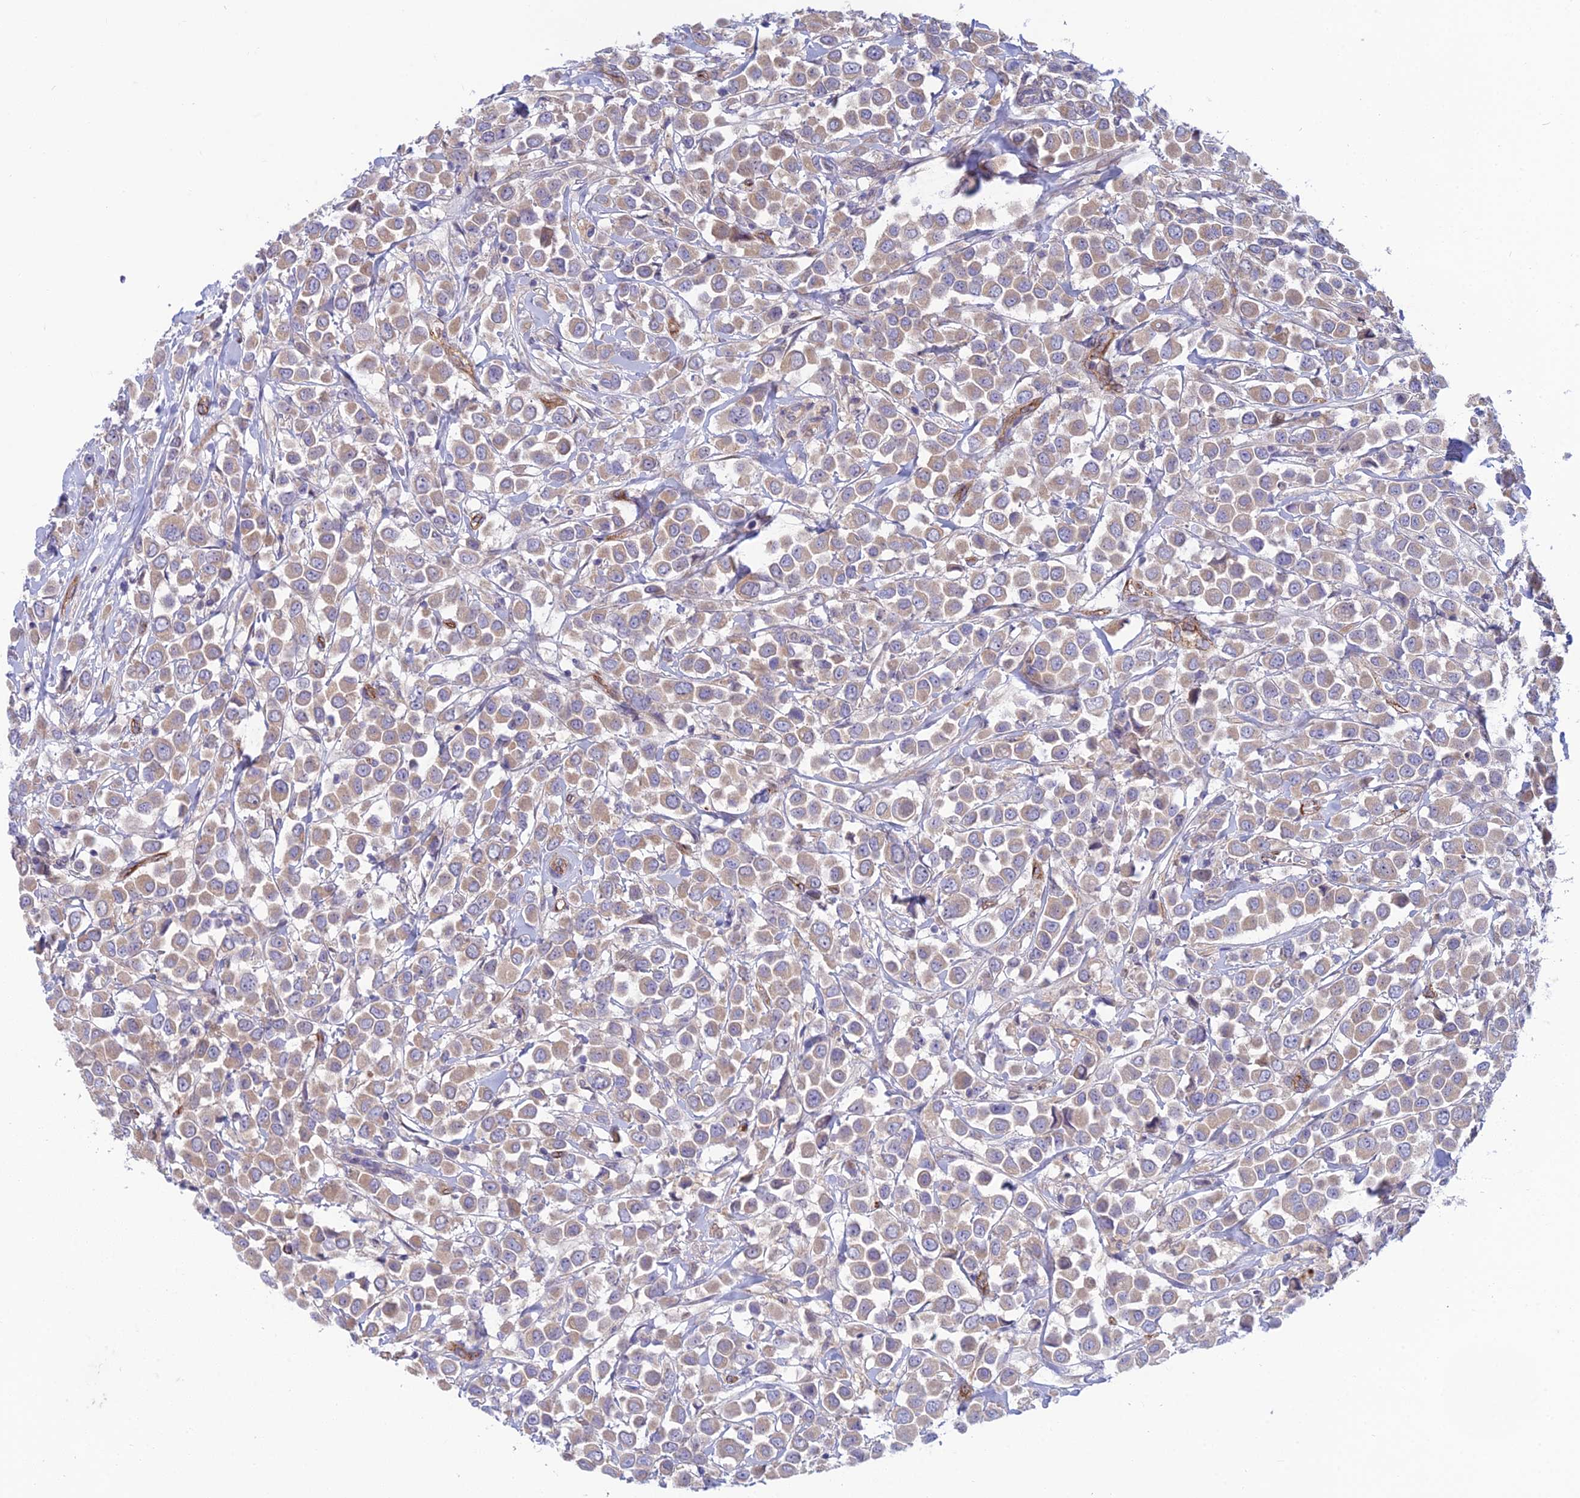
{"staining": {"intensity": "weak", "quantity": ">75%", "location": "cytoplasmic/membranous"}, "tissue": "breast cancer", "cell_type": "Tumor cells", "image_type": "cancer", "snomed": [{"axis": "morphology", "description": "Duct carcinoma"}, {"axis": "topography", "description": "Breast"}], "caption": "Invasive ductal carcinoma (breast) stained with a brown dye shows weak cytoplasmic/membranous positive positivity in about >75% of tumor cells.", "gene": "DUS2", "patient": {"sex": "female", "age": 61}}